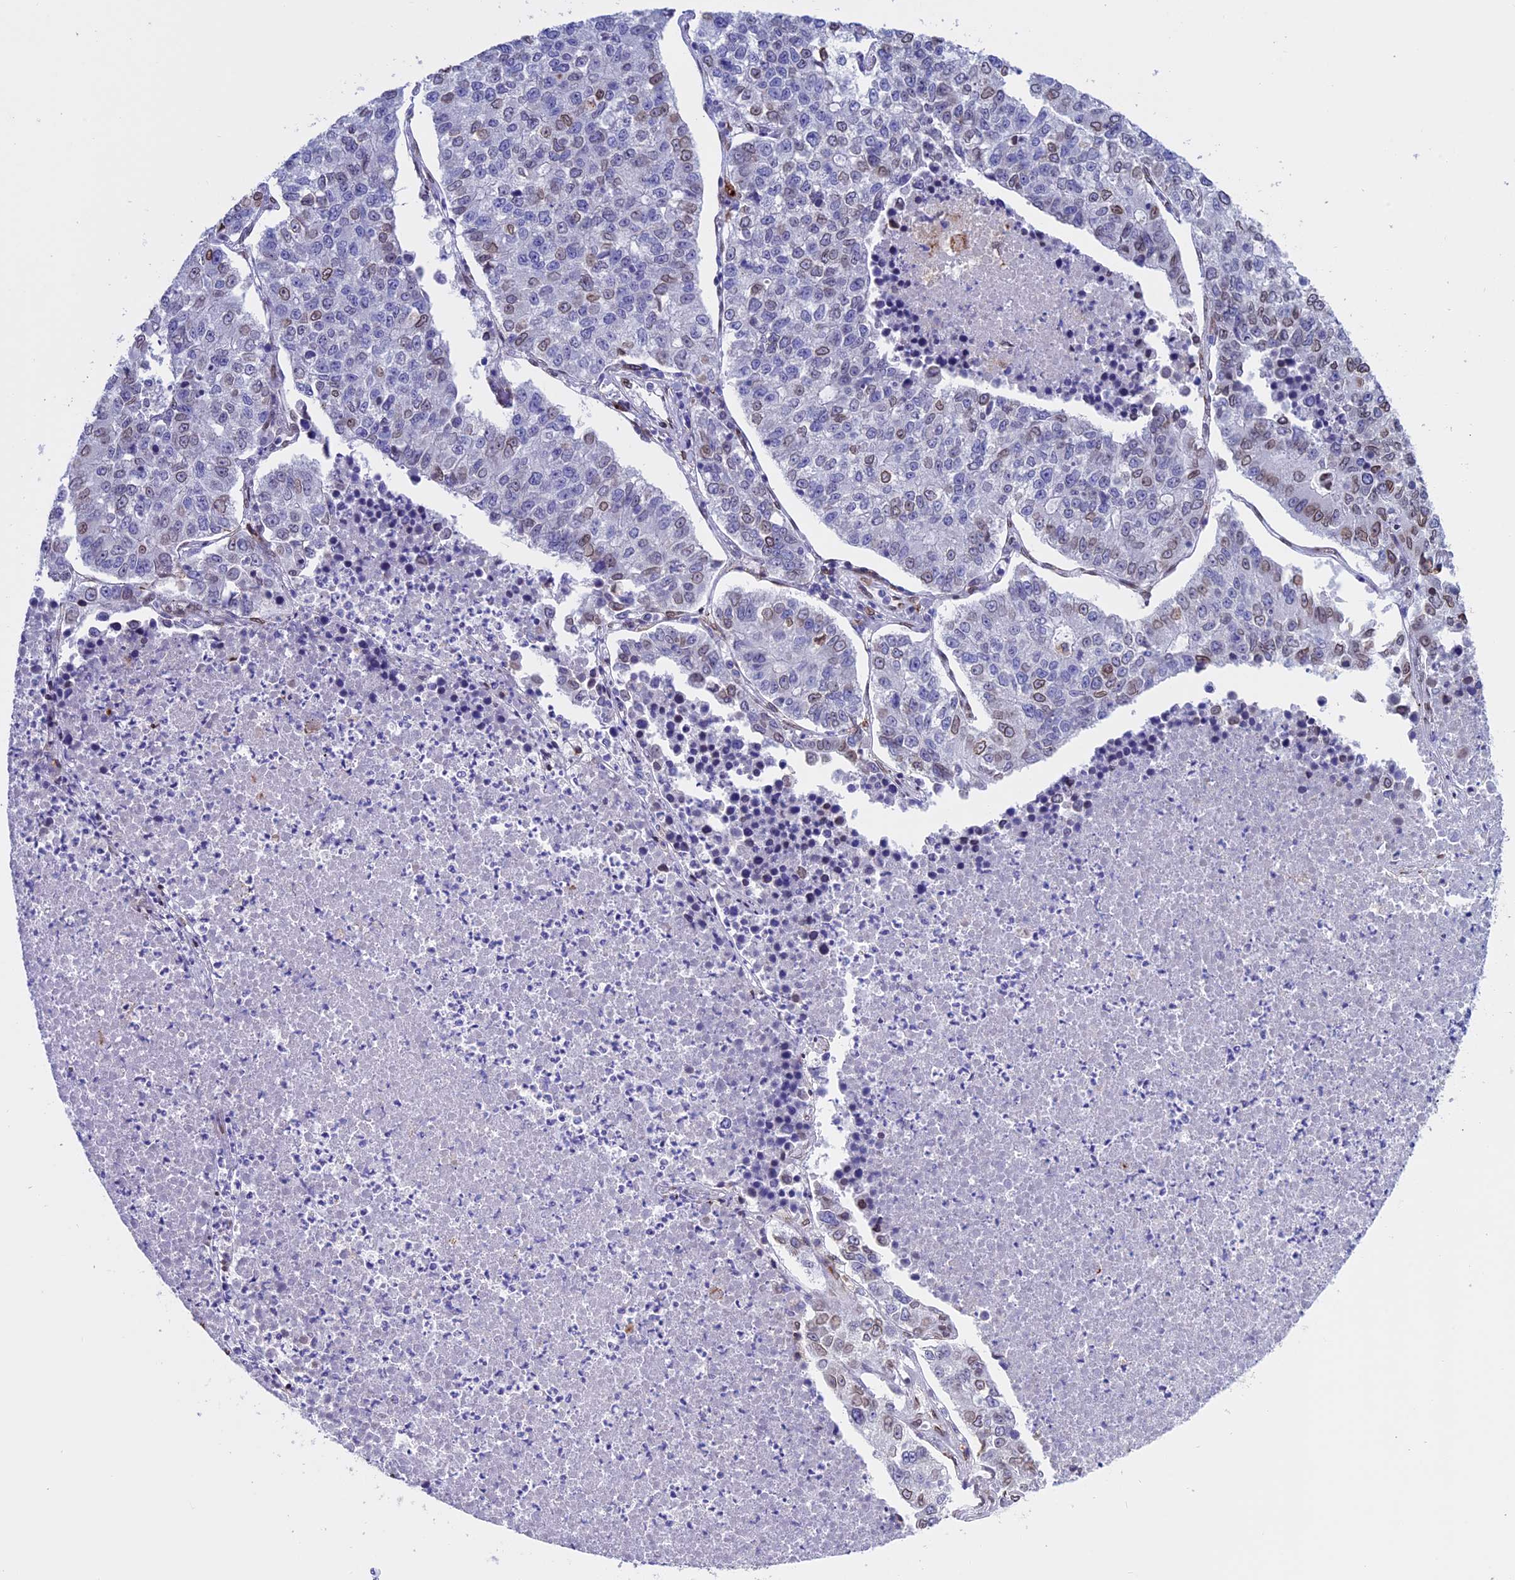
{"staining": {"intensity": "weak", "quantity": "<25%", "location": "cytoplasmic/membranous,nuclear"}, "tissue": "lung cancer", "cell_type": "Tumor cells", "image_type": "cancer", "snomed": [{"axis": "morphology", "description": "Adenocarcinoma, NOS"}, {"axis": "topography", "description": "Lung"}], "caption": "High power microscopy micrograph of an immunohistochemistry (IHC) image of adenocarcinoma (lung), revealing no significant staining in tumor cells.", "gene": "TMPRSS7", "patient": {"sex": "male", "age": 49}}